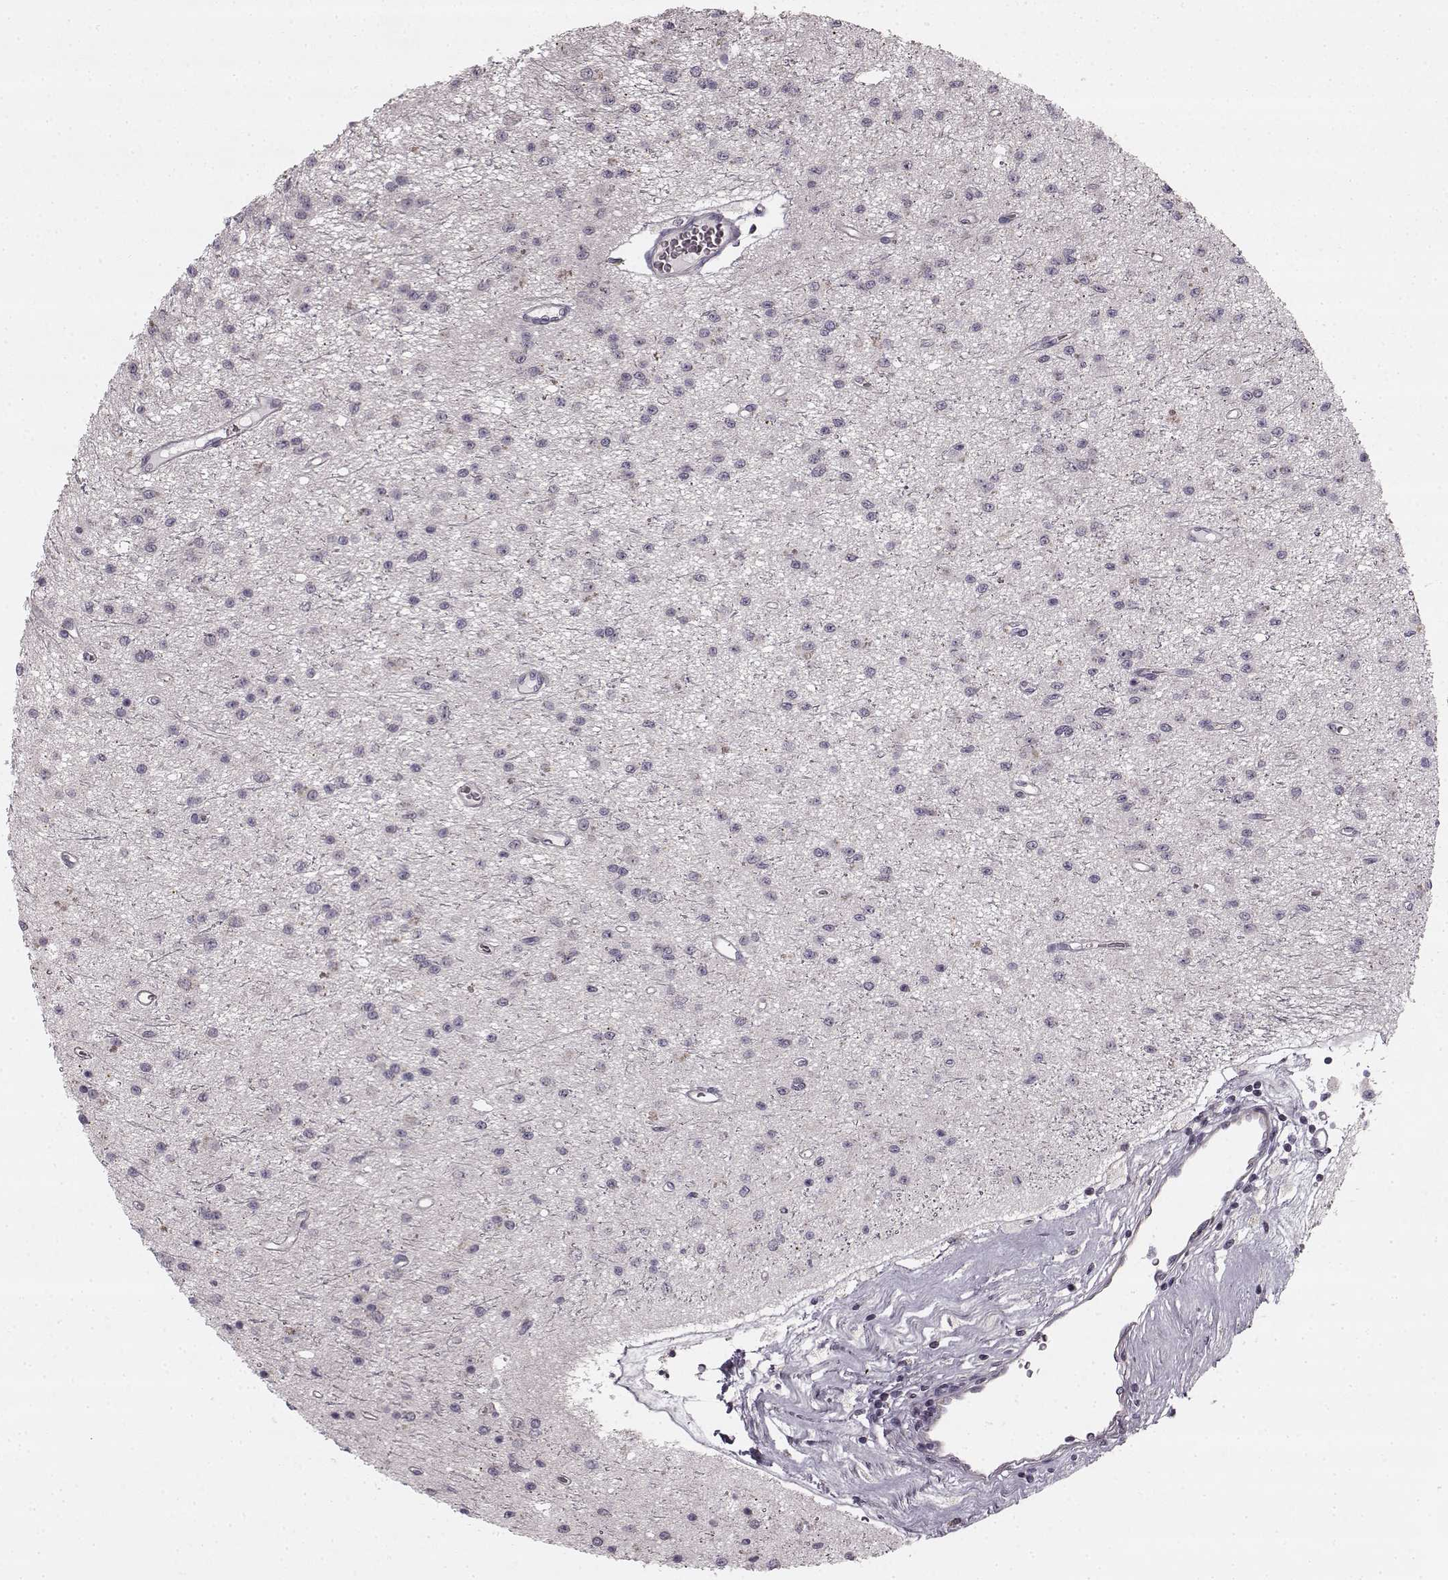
{"staining": {"intensity": "negative", "quantity": "none", "location": "none"}, "tissue": "glioma", "cell_type": "Tumor cells", "image_type": "cancer", "snomed": [{"axis": "morphology", "description": "Glioma, malignant, Low grade"}, {"axis": "topography", "description": "Brain"}], "caption": "High magnification brightfield microscopy of glioma stained with DAB (3,3'-diaminobenzidine) (brown) and counterstained with hematoxylin (blue): tumor cells show no significant expression.", "gene": "HMMR", "patient": {"sex": "female", "age": 45}}